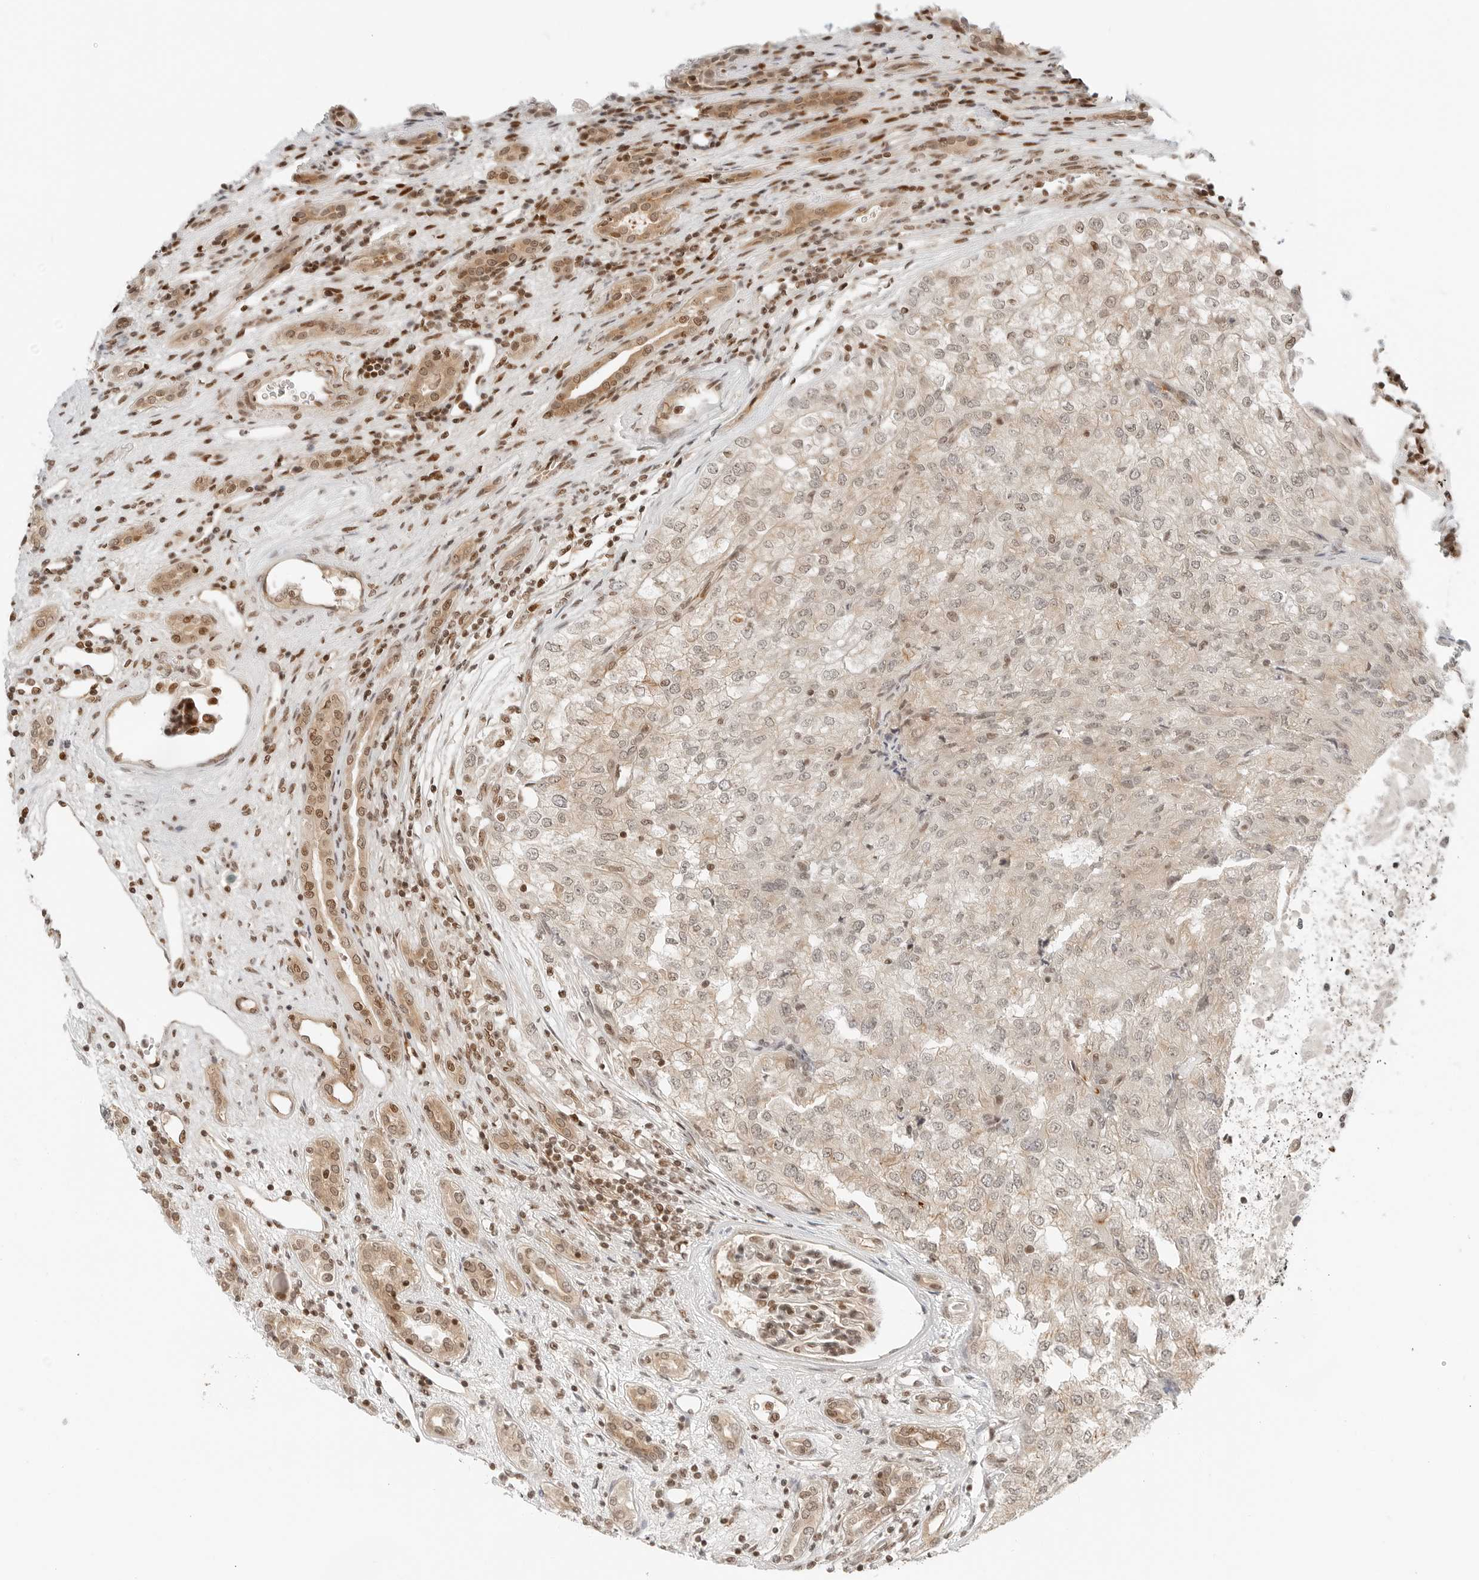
{"staining": {"intensity": "weak", "quantity": "<25%", "location": "cytoplasmic/membranous,nuclear"}, "tissue": "renal cancer", "cell_type": "Tumor cells", "image_type": "cancer", "snomed": [{"axis": "morphology", "description": "Adenocarcinoma, NOS"}, {"axis": "topography", "description": "Kidney"}], "caption": "This is a image of immunohistochemistry staining of renal cancer, which shows no expression in tumor cells.", "gene": "CRTC2", "patient": {"sex": "female", "age": 54}}